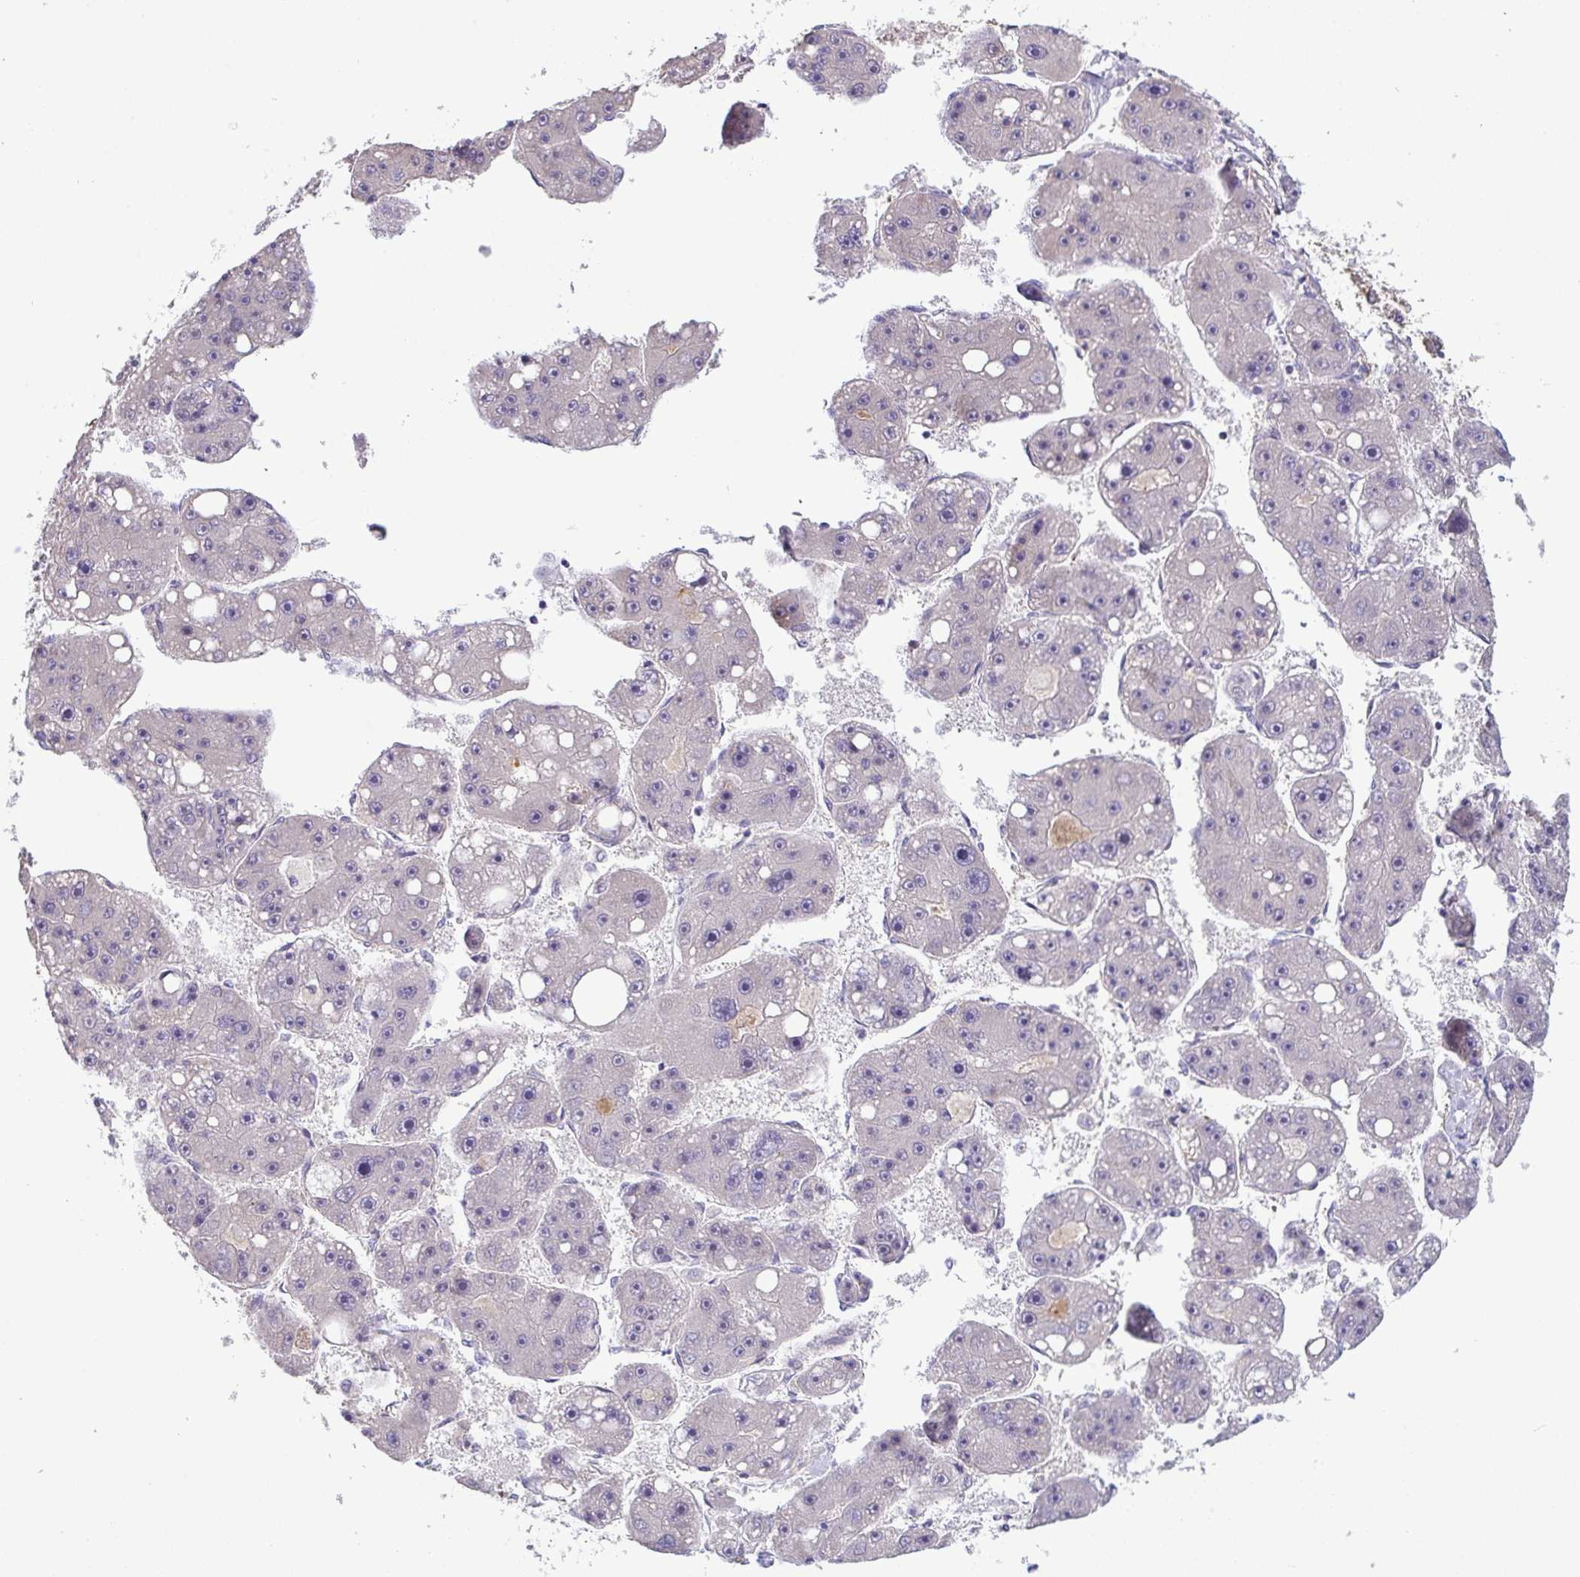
{"staining": {"intensity": "negative", "quantity": "none", "location": "none"}, "tissue": "liver cancer", "cell_type": "Tumor cells", "image_type": "cancer", "snomed": [{"axis": "morphology", "description": "Carcinoma, Hepatocellular, NOS"}, {"axis": "topography", "description": "Liver"}], "caption": "The photomicrograph displays no staining of tumor cells in liver cancer.", "gene": "IL37", "patient": {"sex": "female", "age": 61}}